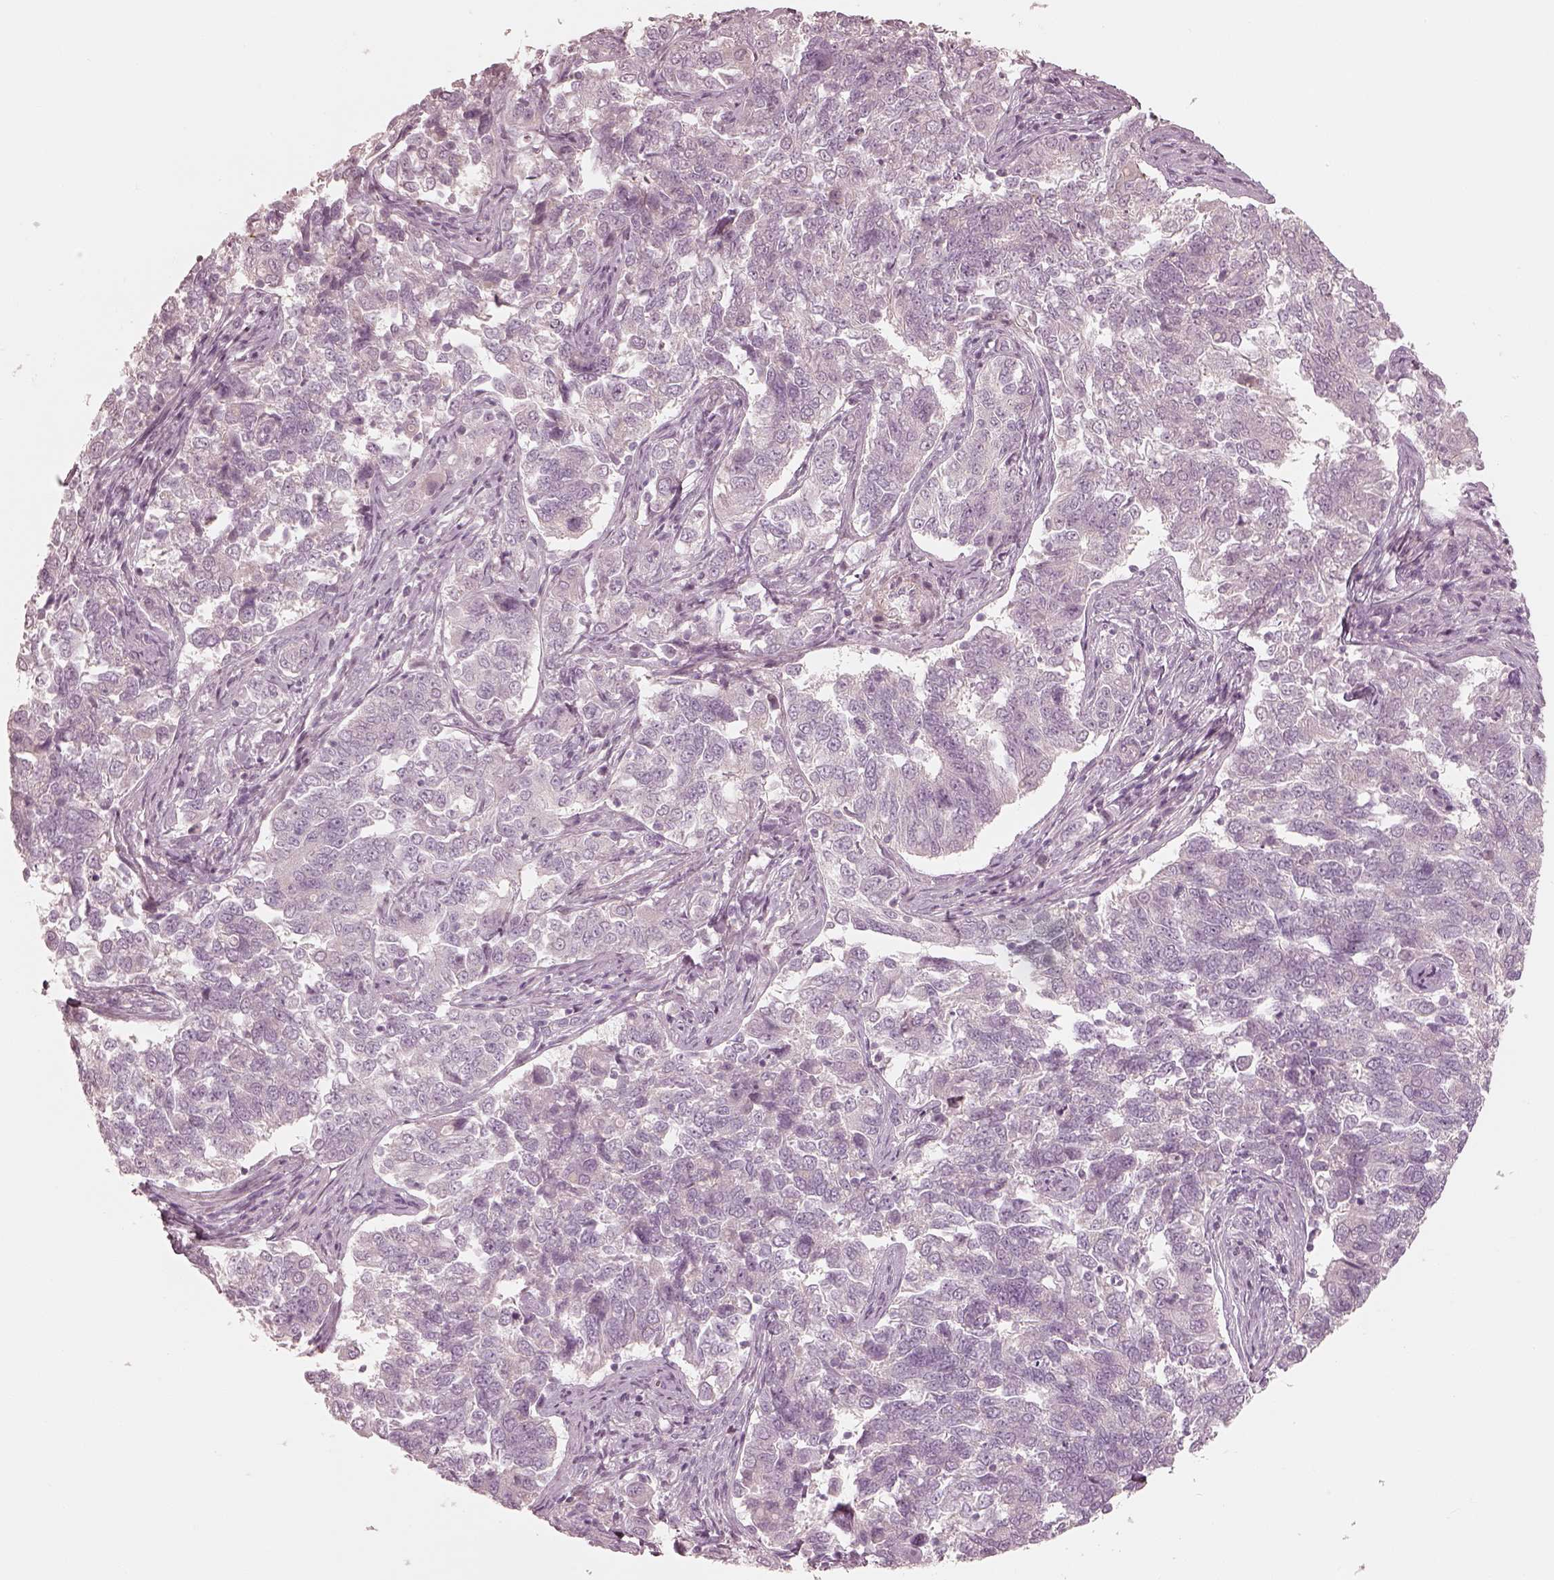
{"staining": {"intensity": "negative", "quantity": "none", "location": "none"}, "tissue": "endometrial cancer", "cell_type": "Tumor cells", "image_type": "cancer", "snomed": [{"axis": "morphology", "description": "Adenocarcinoma, NOS"}, {"axis": "topography", "description": "Endometrium"}], "caption": "Endometrial adenocarcinoma was stained to show a protein in brown. There is no significant staining in tumor cells.", "gene": "SPATA24", "patient": {"sex": "female", "age": 43}}